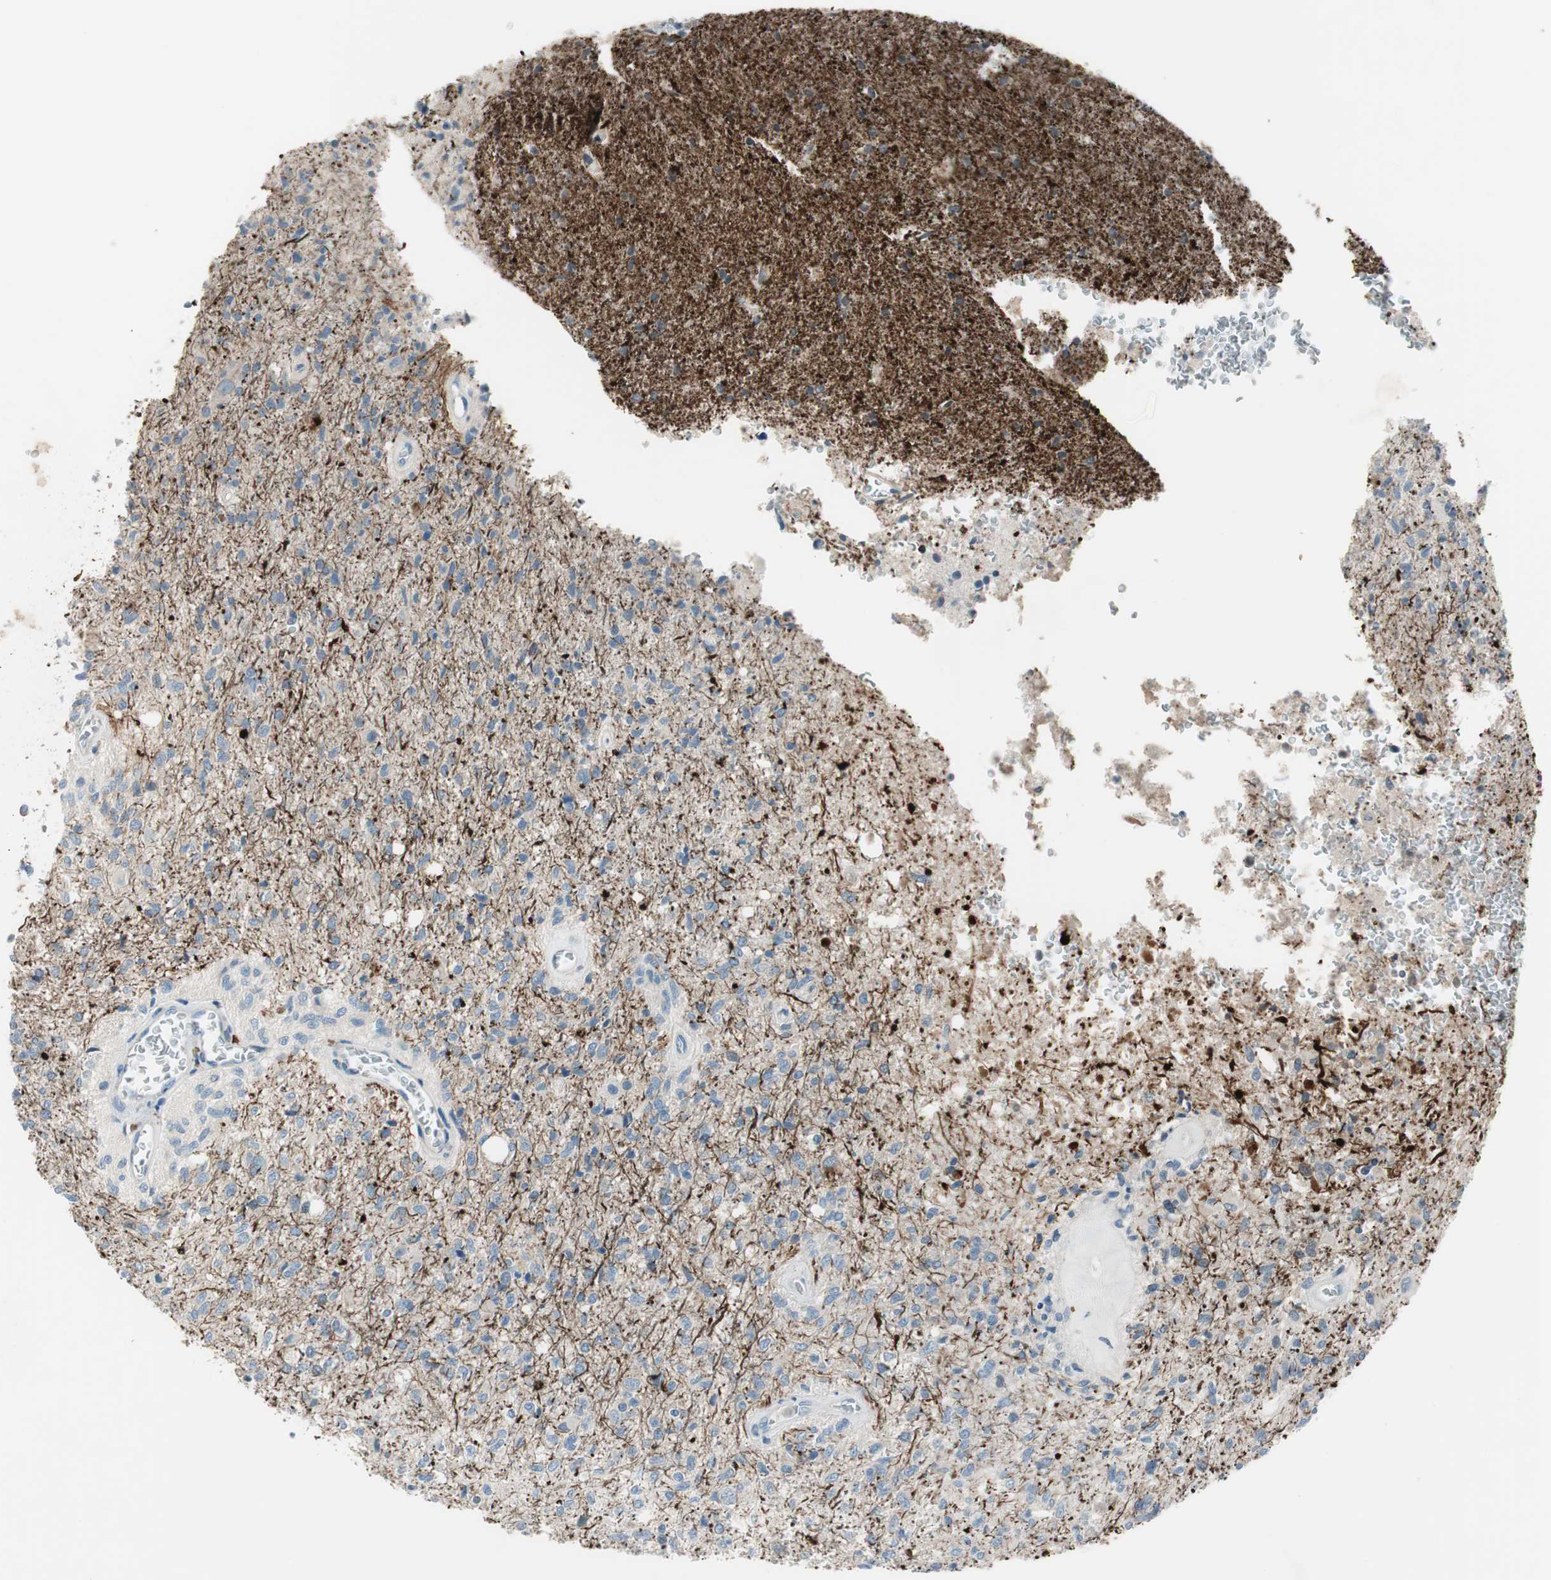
{"staining": {"intensity": "negative", "quantity": "none", "location": "none"}, "tissue": "glioma", "cell_type": "Tumor cells", "image_type": "cancer", "snomed": [{"axis": "morphology", "description": "Normal tissue, NOS"}, {"axis": "morphology", "description": "Glioma, malignant, High grade"}, {"axis": "topography", "description": "Cerebral cortex"}], "caption": "Glioma was stained to show a protein in brown. There is no significant positivity in tumor cells.", "gene": "PRRG4", "patient": {"sex": "male", "age": 77}}